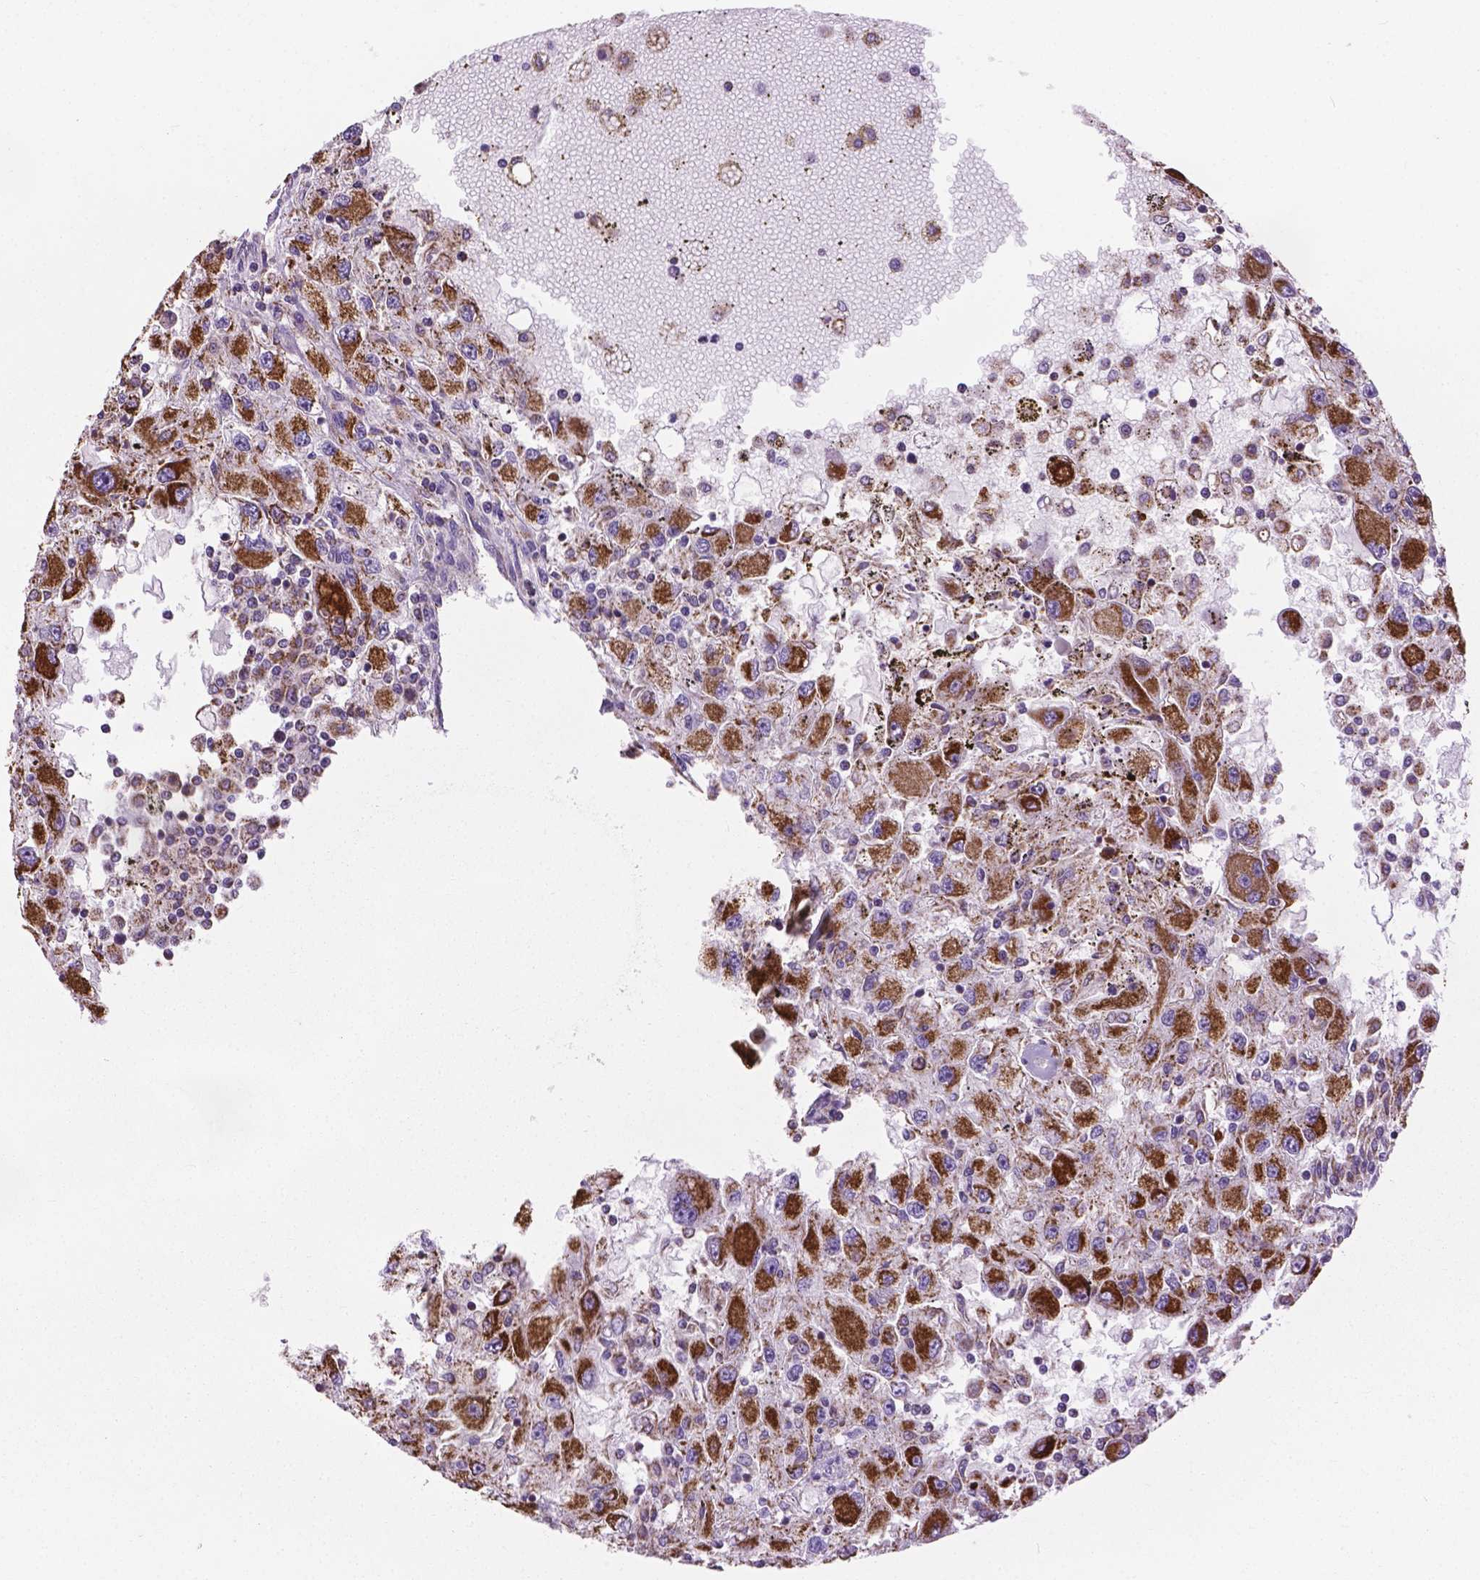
{"staining": {"intensity": "strong", "quantity": ">75%", "location": "cytoplasmic/membranous"}, "tissue": "renal cancer", "cell_type": "Tumor cells", "image_type": "cancer", "snomed": [{"axis": "morphology", "description": "Adenocarcinoma, NOS"}, {"axis": "topography", "description": "Kidney"}], "caption": "Tumor cells display strong cytoplasmic/membranous expression in approximately >75% of cells in renal cancer (adenocarcinoma).", "gene": "VDAC1", "patient": {"sex": "female", "age": 67}}